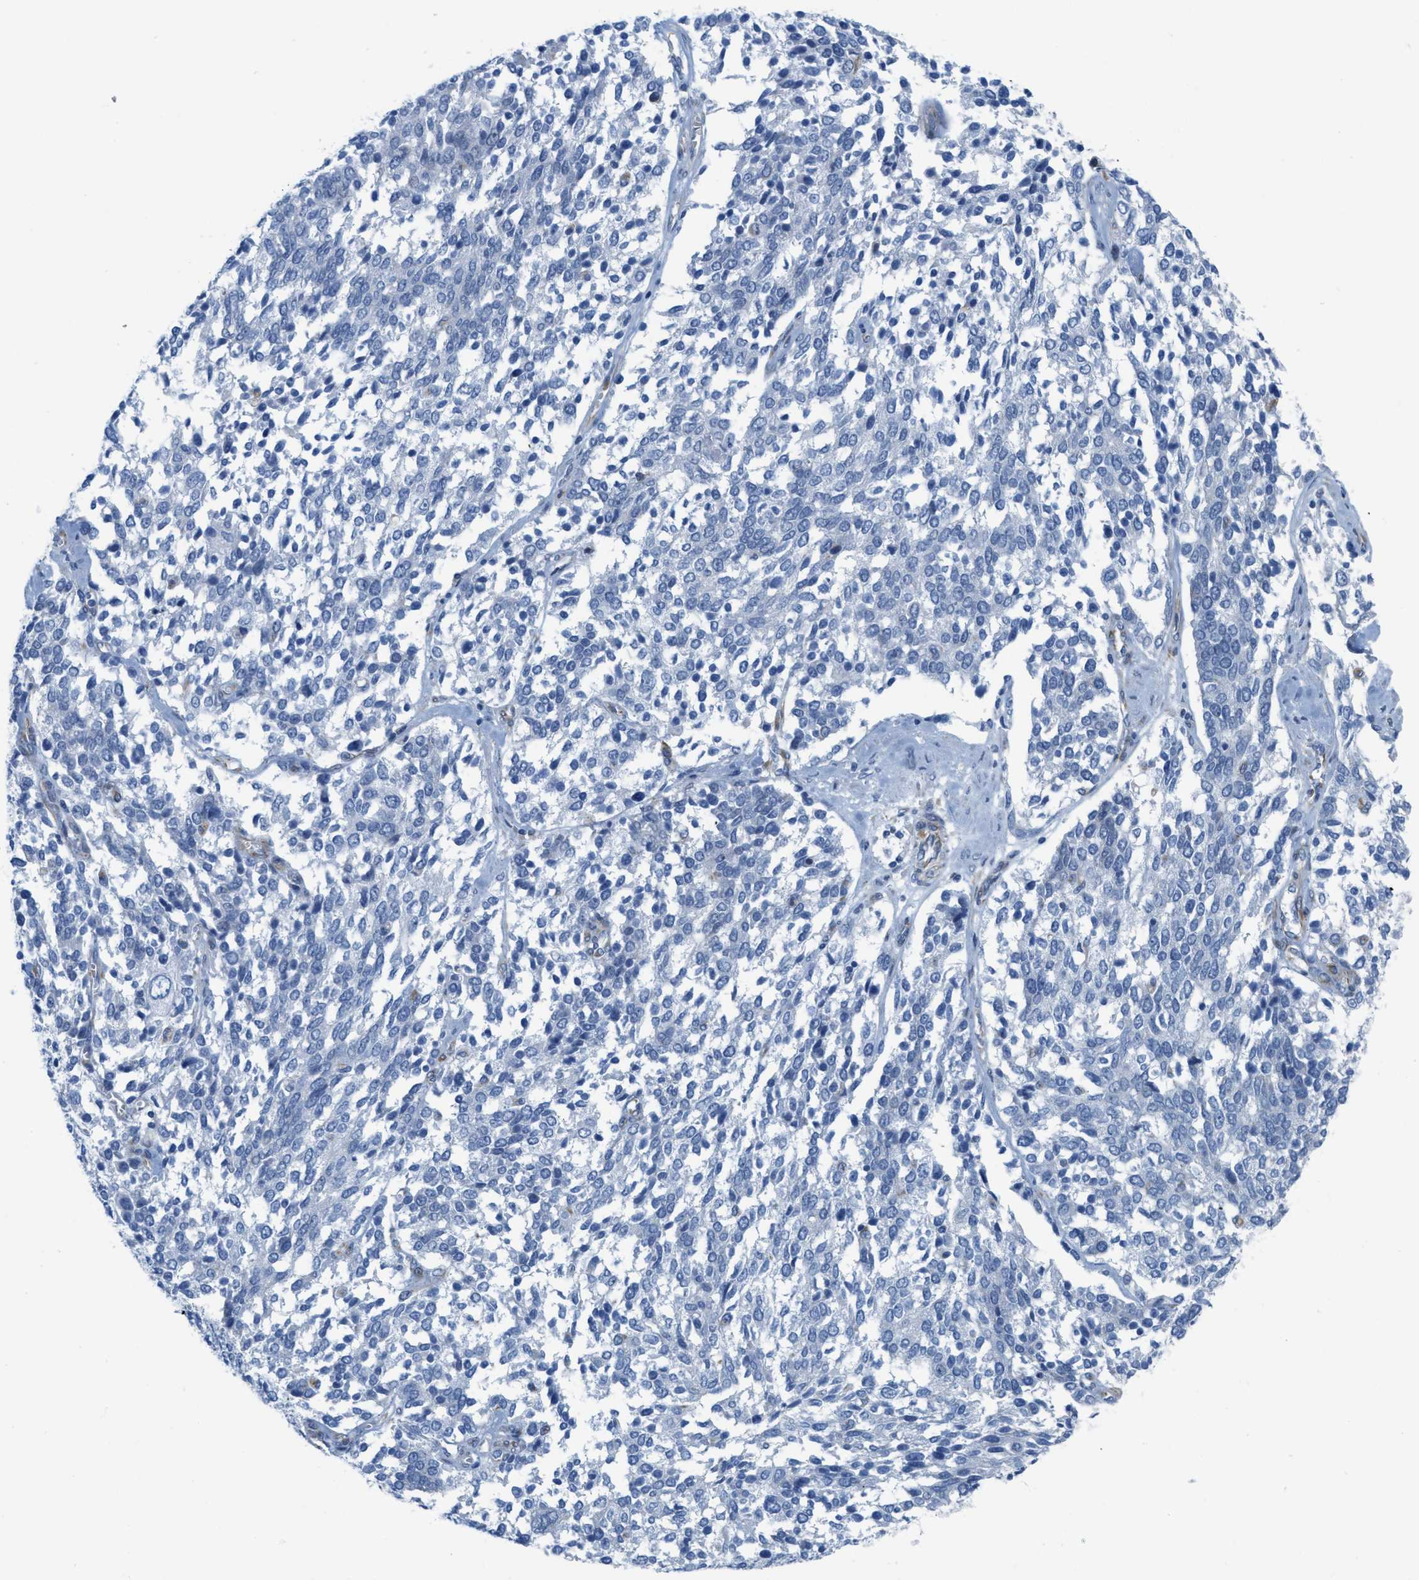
{"staining": {"intensity": "negative", "quantity": "none", "location": "none"}, "tissue": "ovarian cancer", "cell_type": "Tumor cells", "image_type": "cancer", "snomed": [{"axis": "morphology", "description": "Cystadenocarcinoma, serous, NOS"}, {"axis": "topography", "description": "Ovary"}], "caption": "Ovarian serous cystadenocarcinoma was stained to show a protein in brown. There is no significant positivity in tumor cells.", "gene": "SLC12A1", "patient": {"sex": "female", "age": 44}}